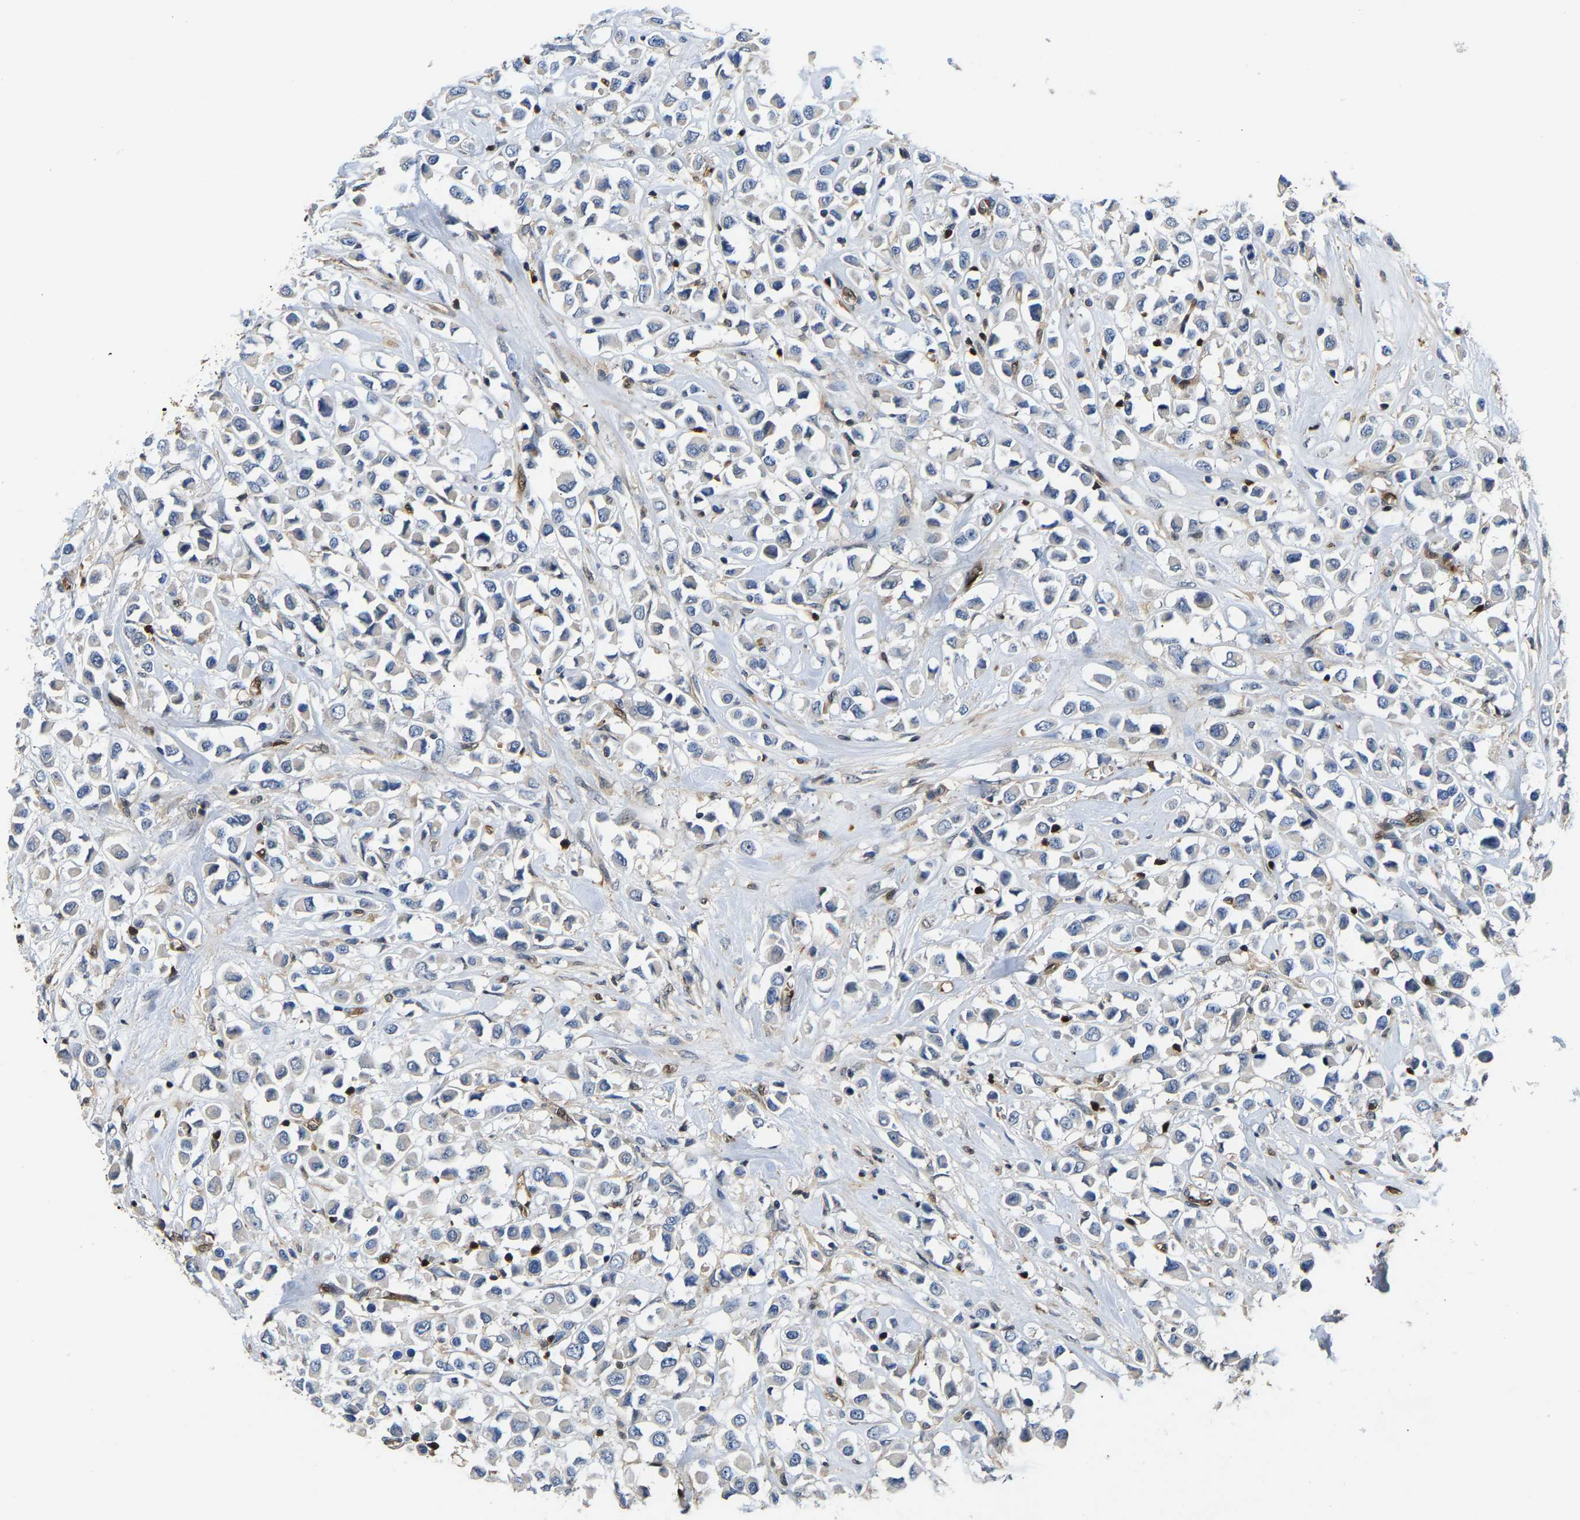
{"staining": {"intensity": "negative", "quantity": "none", "location": "none"}, "tissue": "breast cancer", "cell_type": "Tumor cells", "image_type": "cancer", "snomed": [{"axis": "morphology", "description": "Duct carcinoma"}, {"axis": "topography", "description": "Breast"}], "caption": "Immunohistochemistry (IHC) of infiltrating ductal carcinoma (breast) displays no staining in tumor cells.", "gene": "GIMAP7", "patient": {"sex": "female", "age": 61}}